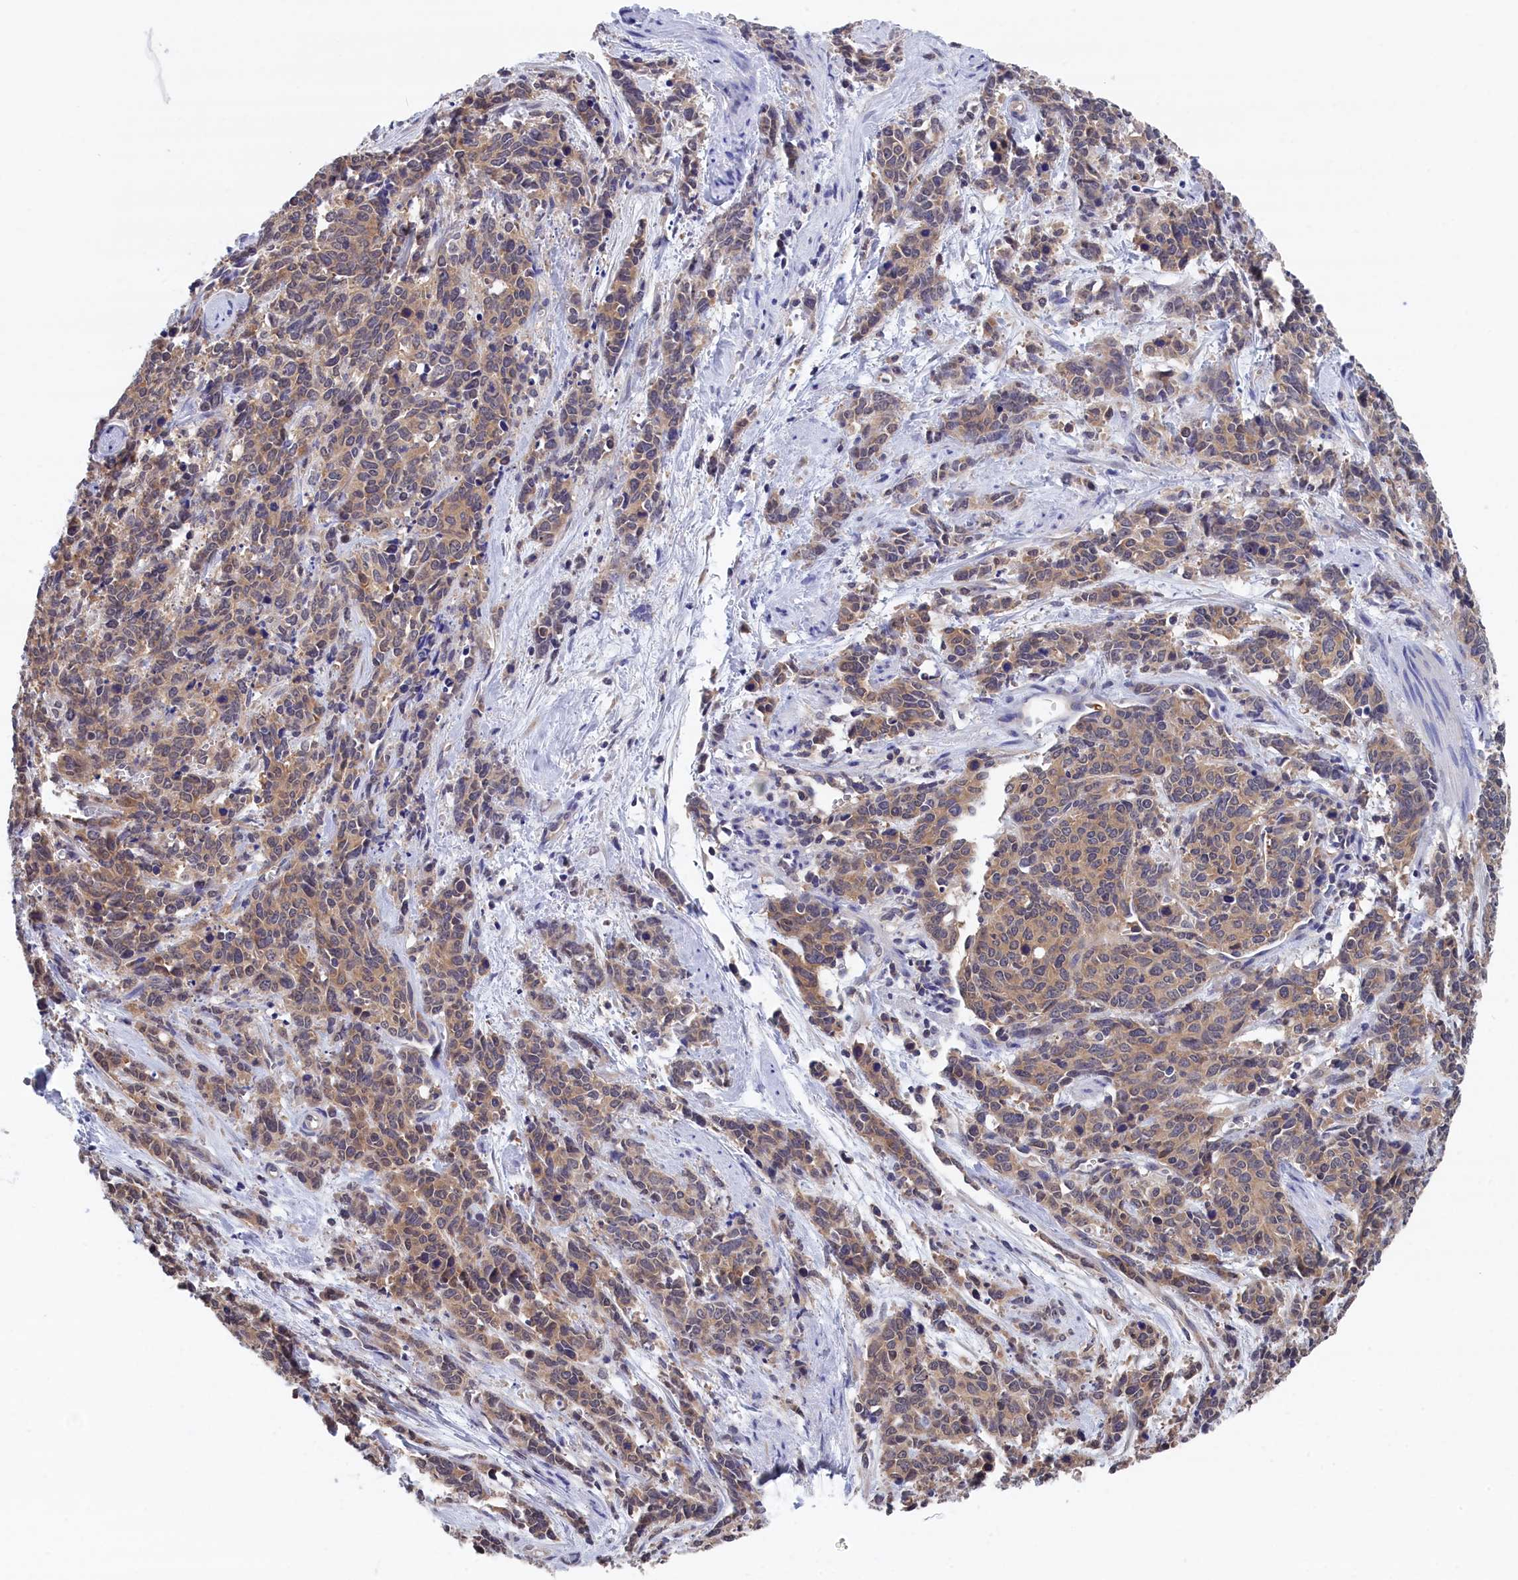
{"staining": {"intensity": "weak", "quantity": ">75%", "location": "cytoplasmic/membranous"}, "tissue": "cervical cancer", "cell_type": "Tumor cells", "image_type": "cancer", "snomed": [{"axis": "morphology", "description": "Squamous cell carcinoma, NOS"}, {"axis": "topography", "description": "Cervix"}], "caption": "Cervical cancer tissue shows weak cytoplasmic/membranous positivity in approximately >75% of tumor cells The protein is stained brown, and the nuclei are stained in blue (DAB (3,3'-diaminobenzidine) IHC with brightfield microscopy, high magnification).", "gene": "PGP", "patient": {"sex": "female", "age": 60}}